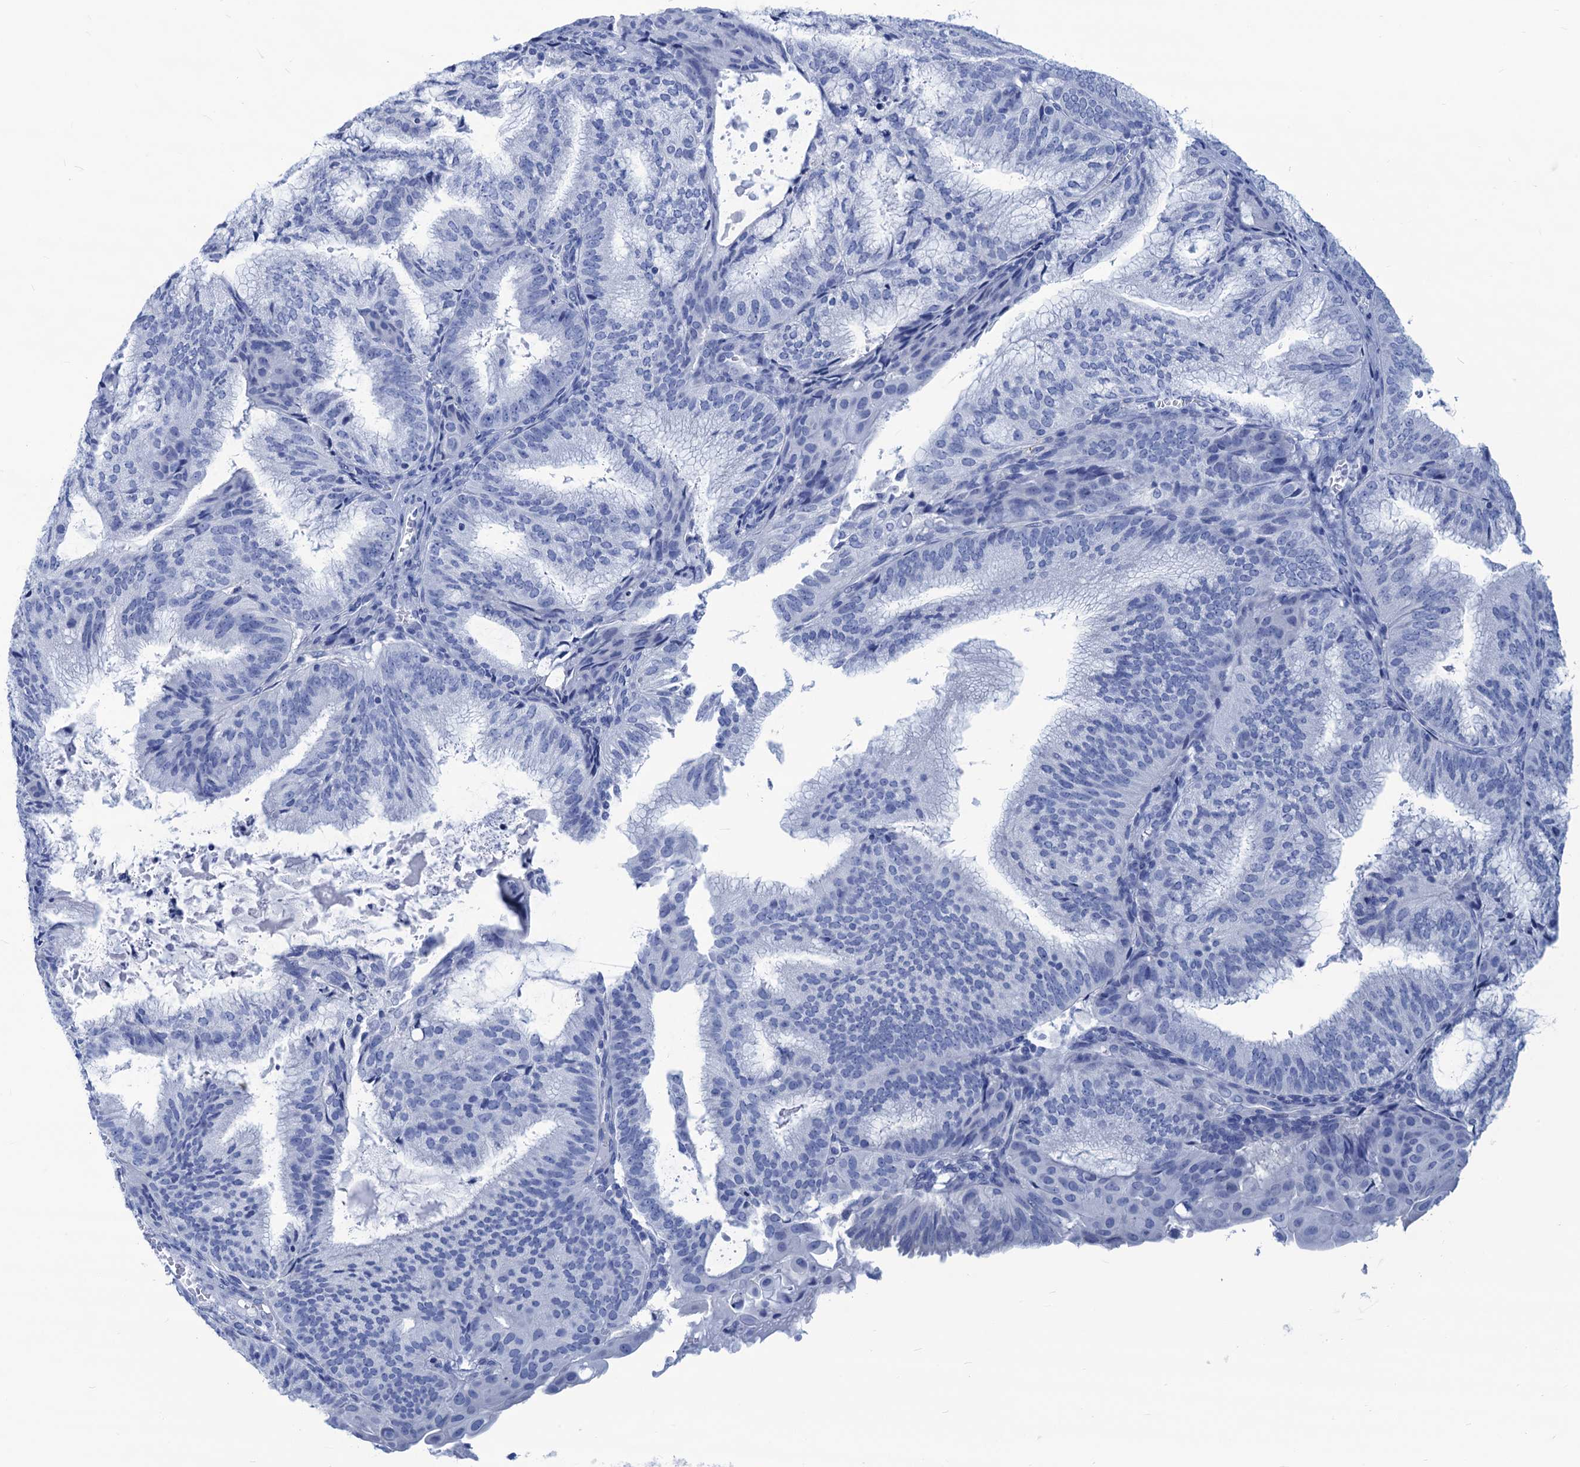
{"staining": {"intensity": "negative", "quantity": "none", "location": "none"}, "tissue": "endometrial cancer", "cell_type": "Tumor cells", "image_type": "cancer", "snomed": [{"axis": "morphology", "description": "Adenocarcinoma, NOS"}, {"axis": "topography", "description": "Endometrium"}], "caption": "The immunohistochemistry (IHC) micrograph has no significant expression in tumor cells of adenocarcinoma (endometrial) tissue. The staining is performed using DAB brown chromogen with nuclei counter-stained in using hematoxylin.", "gene": "CABYR", "patient": {"sex": "female", "age": 49}}